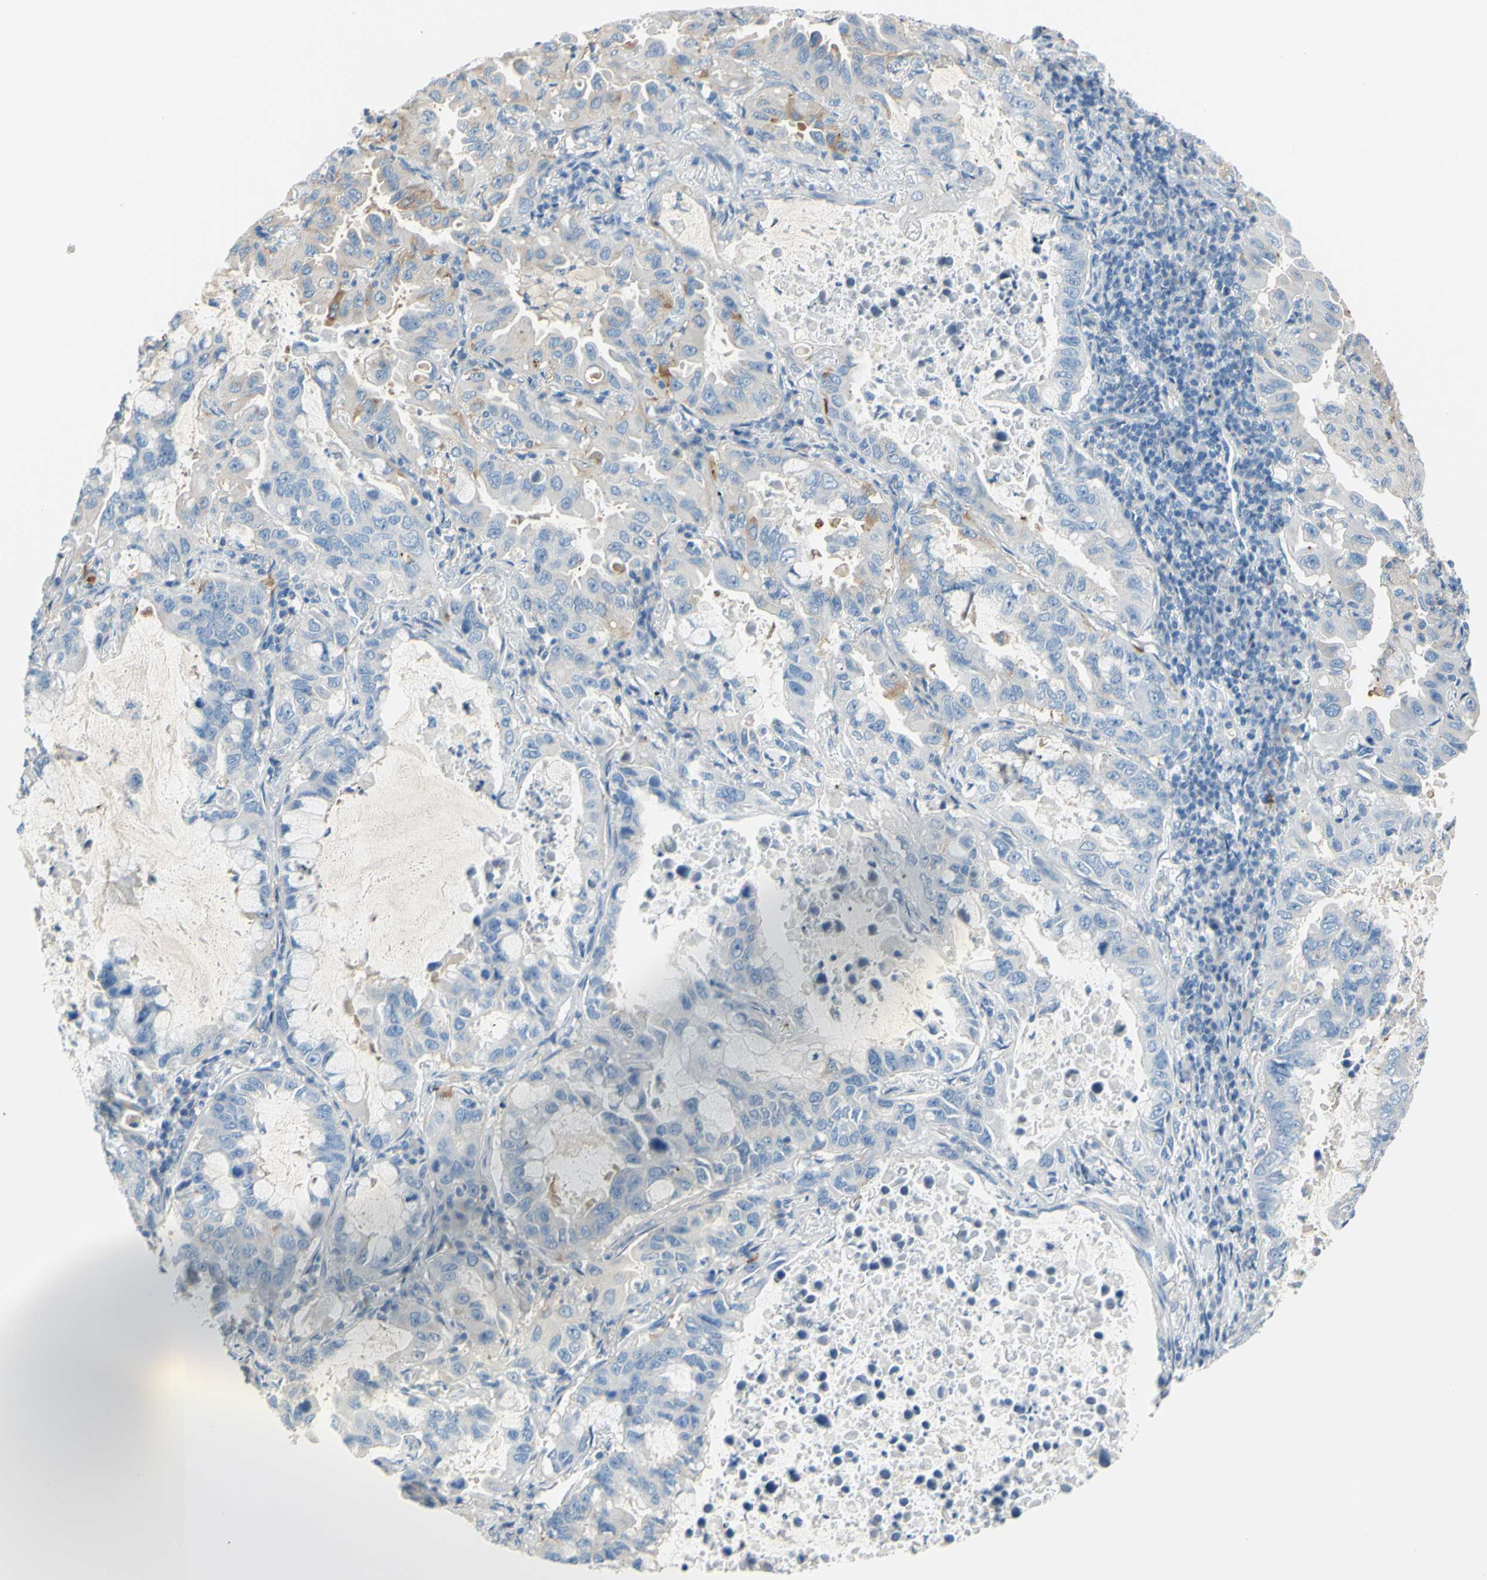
{"staining": {"intensity": "weak", "quantity": "<25%", "location": "cytoplasmic/membranous"}, "tissue": "lung cancer", "cell_type": "Tumor cells", "image_type": "cancer", "snomed": [{"axis": "morphology", "description": "Adenocarcinoma, NOS"}, {"axis": "topography", "description": "Lung"}], "caption": "Lung cancer (adenocarcinoma) was stained to show a protein in brown. There is no significant expression in tumor cells.", "gene": "FRMD4B", "patient": {"sex": "male", "age": 64}}